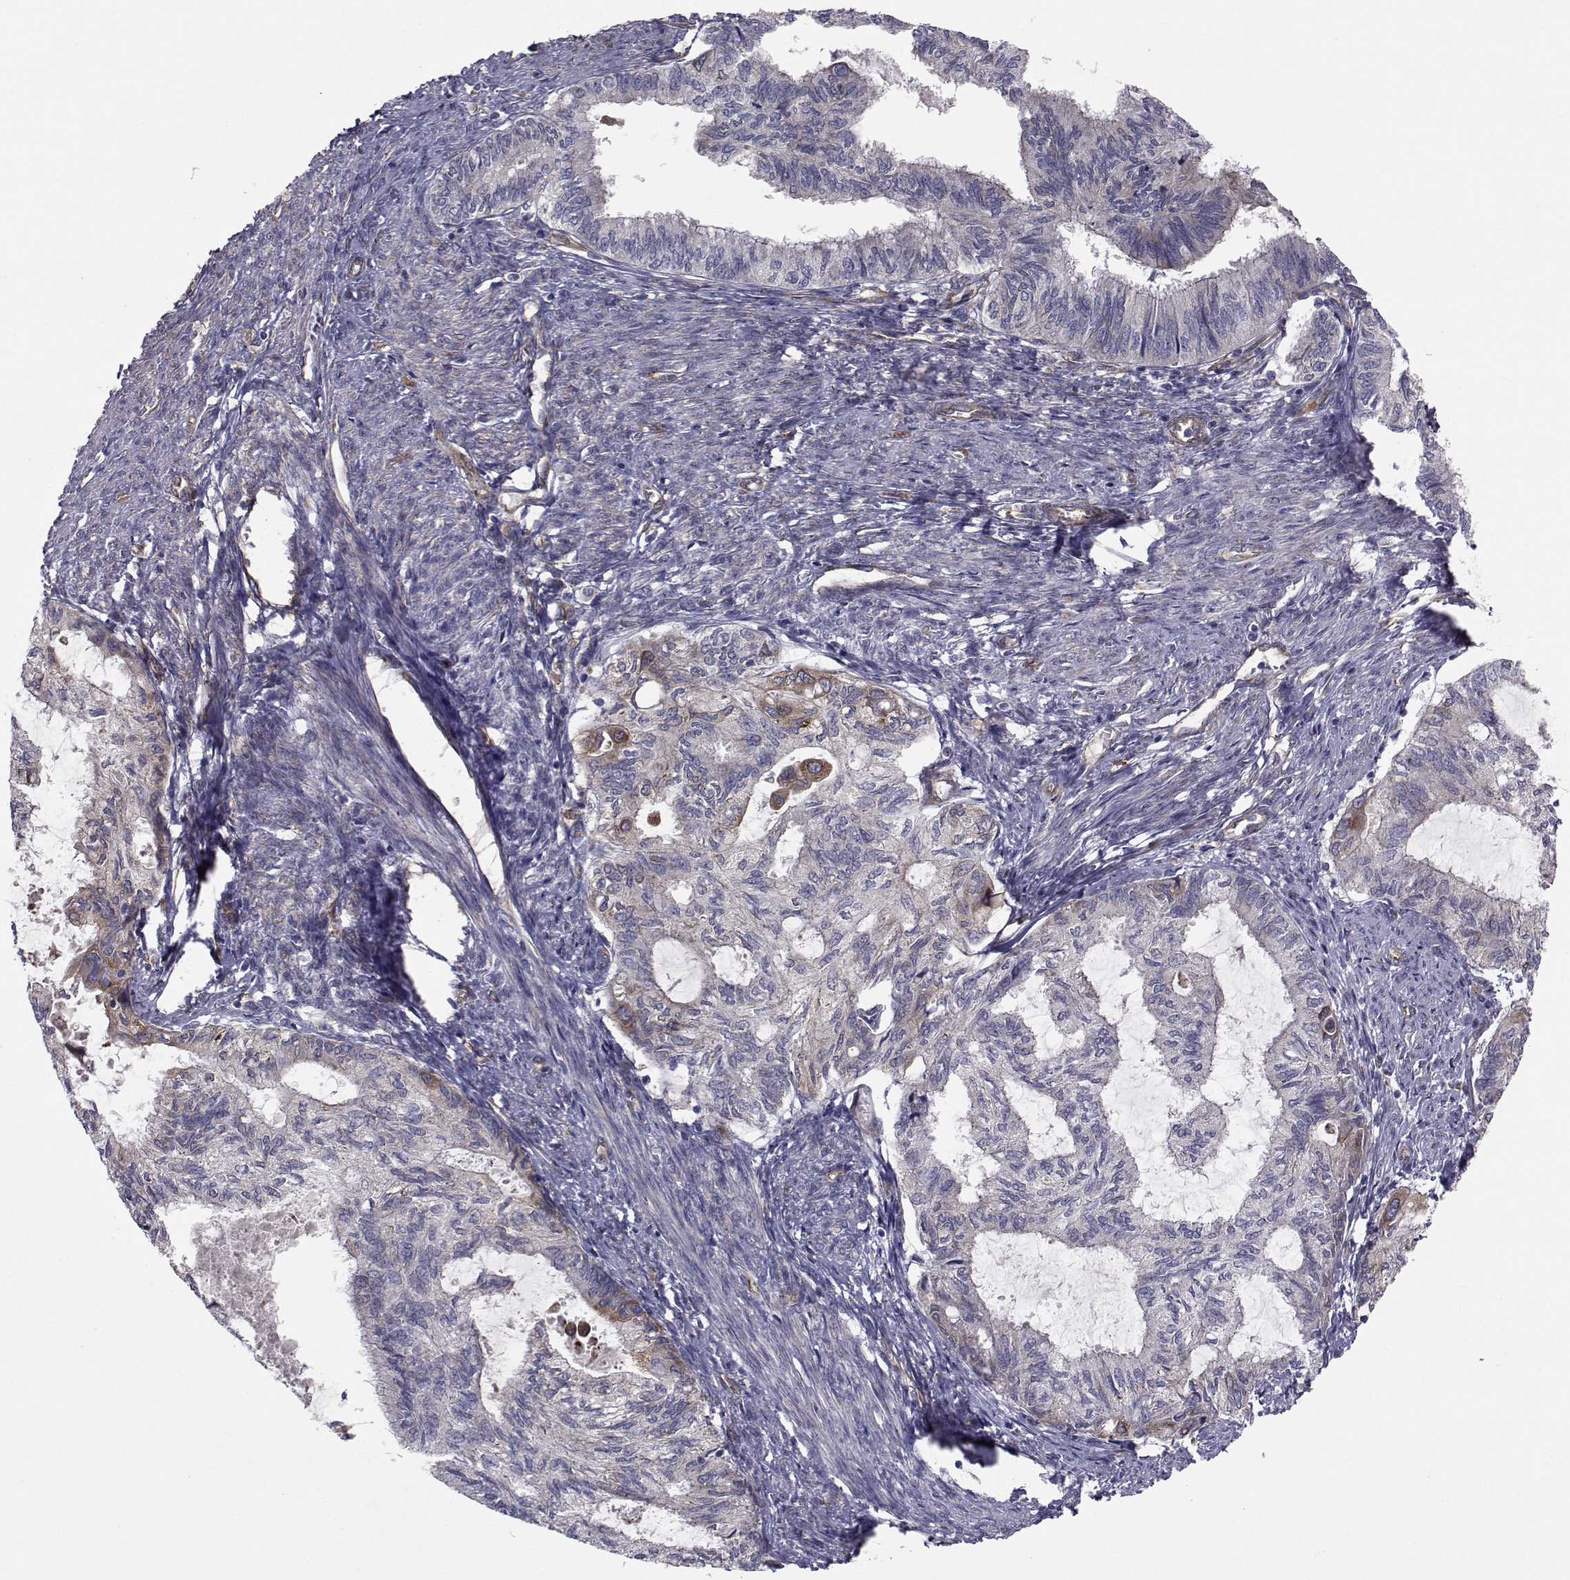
{"staining": {"intensity": "moderate", "quantity": "<25%", "location": "cytoplasmic/membranous"}, "tissue": "endometrial cancer", "cell_type": "Tumor cells", "image_type": "cancer", "snomed": [{"axis": "morphology", "description": "Adenocarcinoma, NOS"}, {"axis": "topography", "description": "Endometrium"}], "caption": "The photomicrograph exhibits a brown stain indicating the presence of a protein in the cytoplasmic/membranous of tumor cells in endometrial adenocarcinoma.", "gene": "TRIP10", "patient": {"sex": "female", "age": 86}}